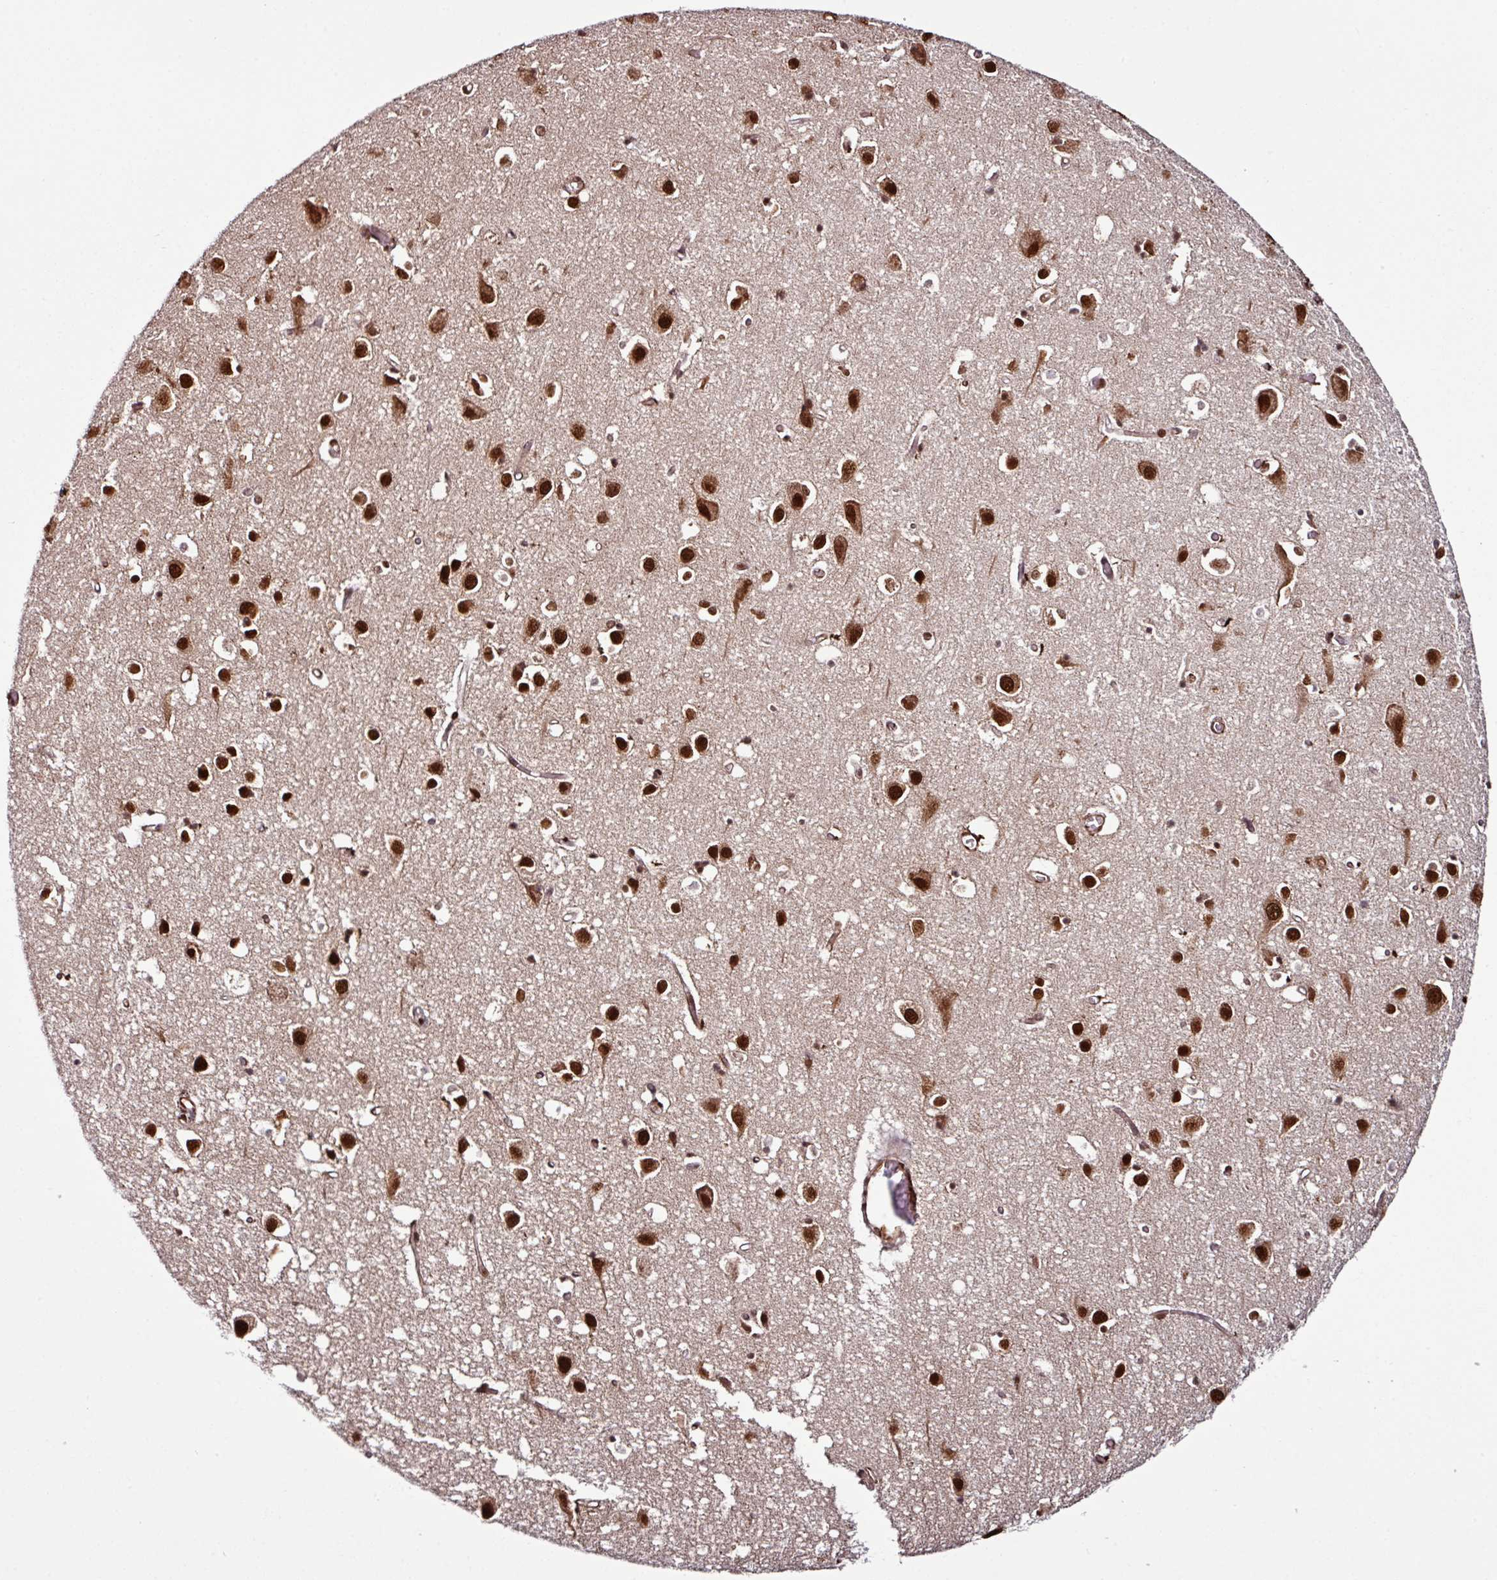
{"staining": {"intensity": "moderate", "quantity": "25%-75%", "location": "nuclear"}, "tissue": "cerebral cortex", "cell_type": "Endothelial cells", "image_type": "normal", "snomed": [{"axis": "morphology", "description": "Normal tissue, NOS"}, {"axis": "topography", "description": "Cerebral cortex"}], "caption": "This histopathology image reveals immunohistochemistry (IHC) staining of normal human cerebral cortex, with medium moderate nuclear positivity in approximately 25%-75% of endothelial cells.", "gene": "MORF4L2", "patient": {"sex": "male", "age": 70}}